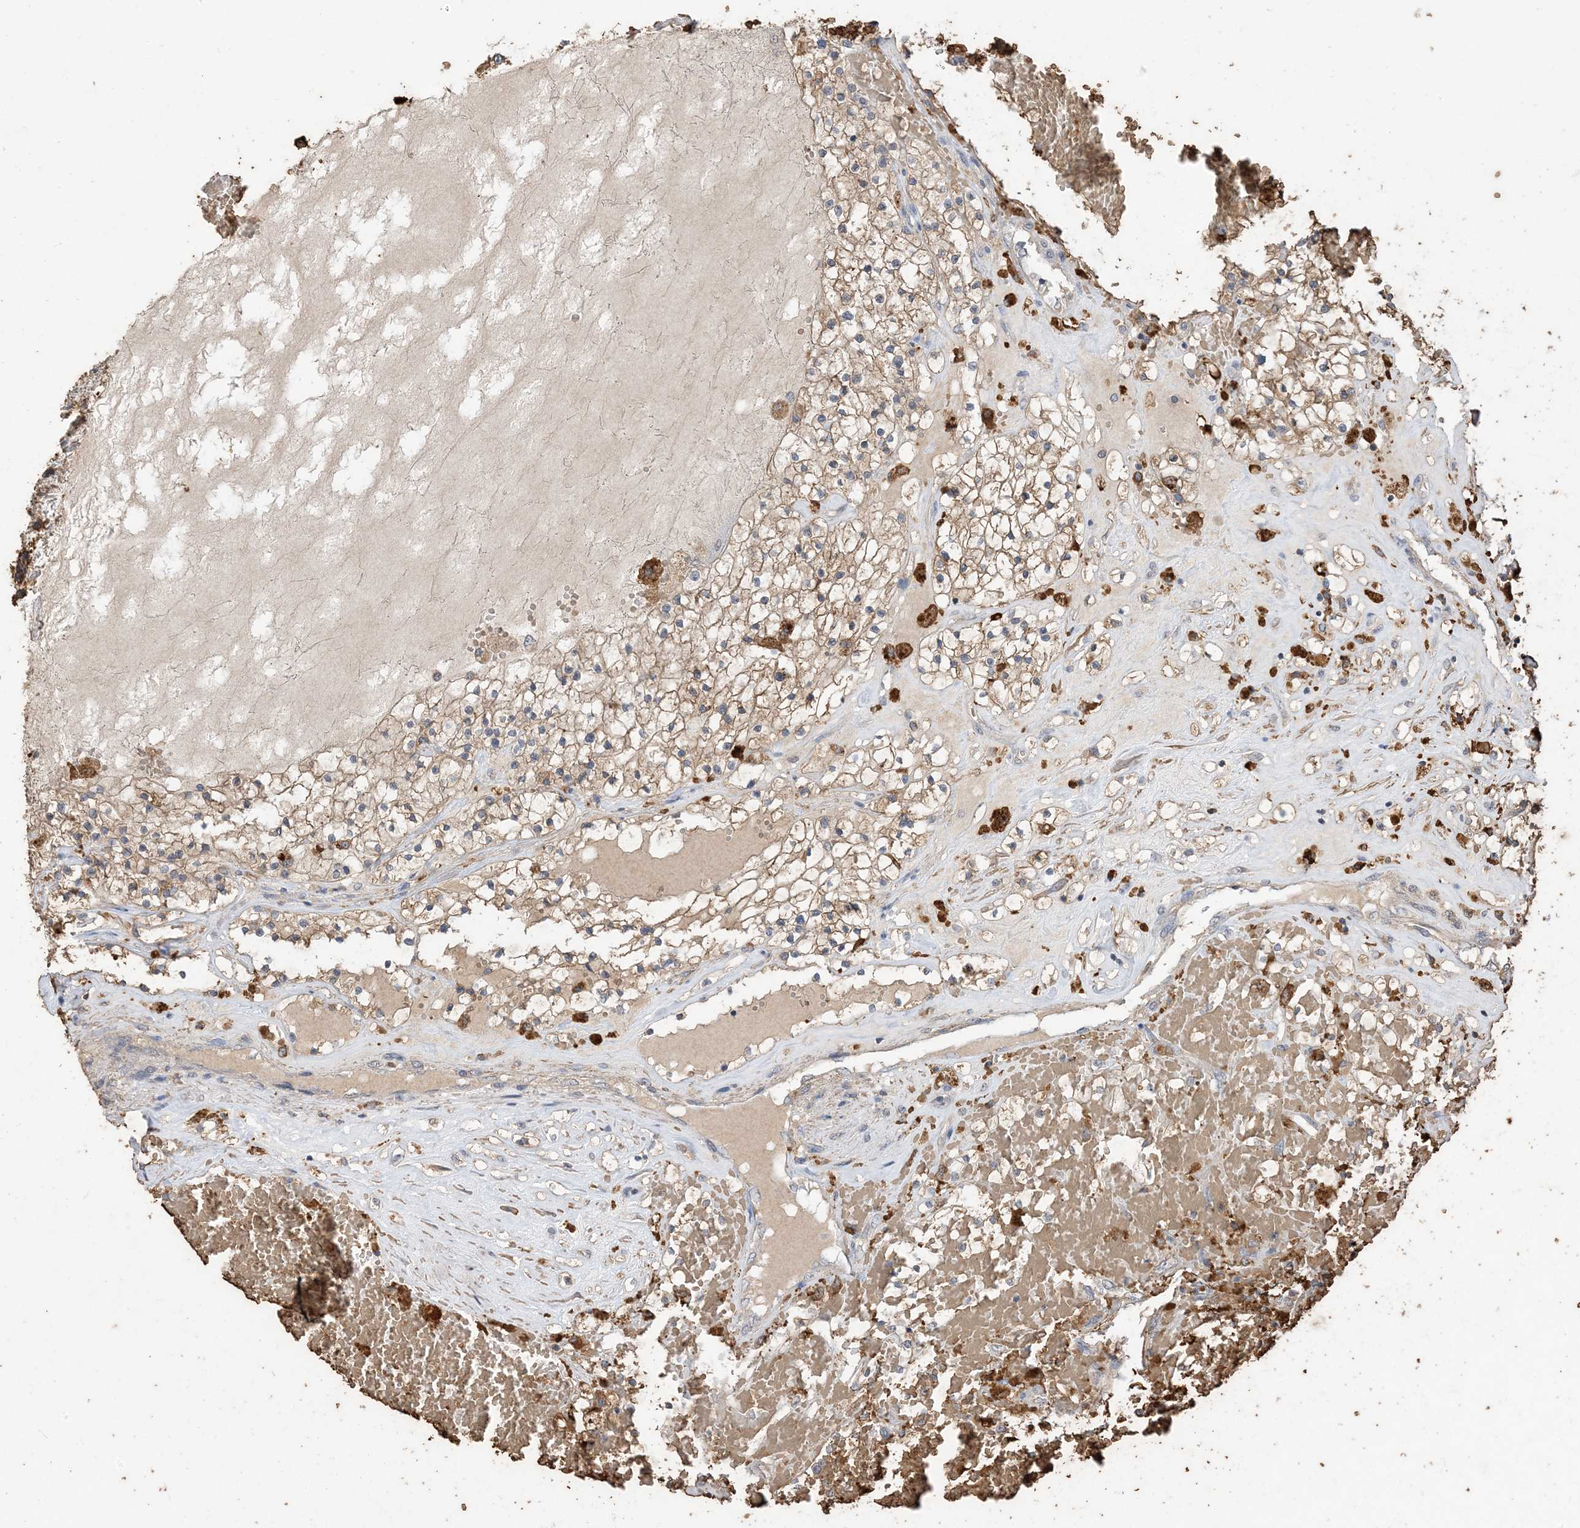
{"staining": {"intensity": "moderate", "quantity": "25%-75%", "location": "cytoplasmic/membranous"}, "tissue": "renal cancer", "cell_type": "Tumor cells", "image_type": "cancer", "snomed": [{"axis": "morphology", "description": "Normal tissue, NOS"}, {"axis": "morphology", "description": "Adenocarcinoma, NOS"}, {"axis": "topography", "description": "Kidney"}], "caption": "This micrograph demonstrates IHC staining of renal cancer (adenocarcinoma), with medium moderate cytoplasmic/membranous expression in about 25%-75% of tumor cells.", "gene": "HPS4", "patient": {"sex": "male", "age": 68}}